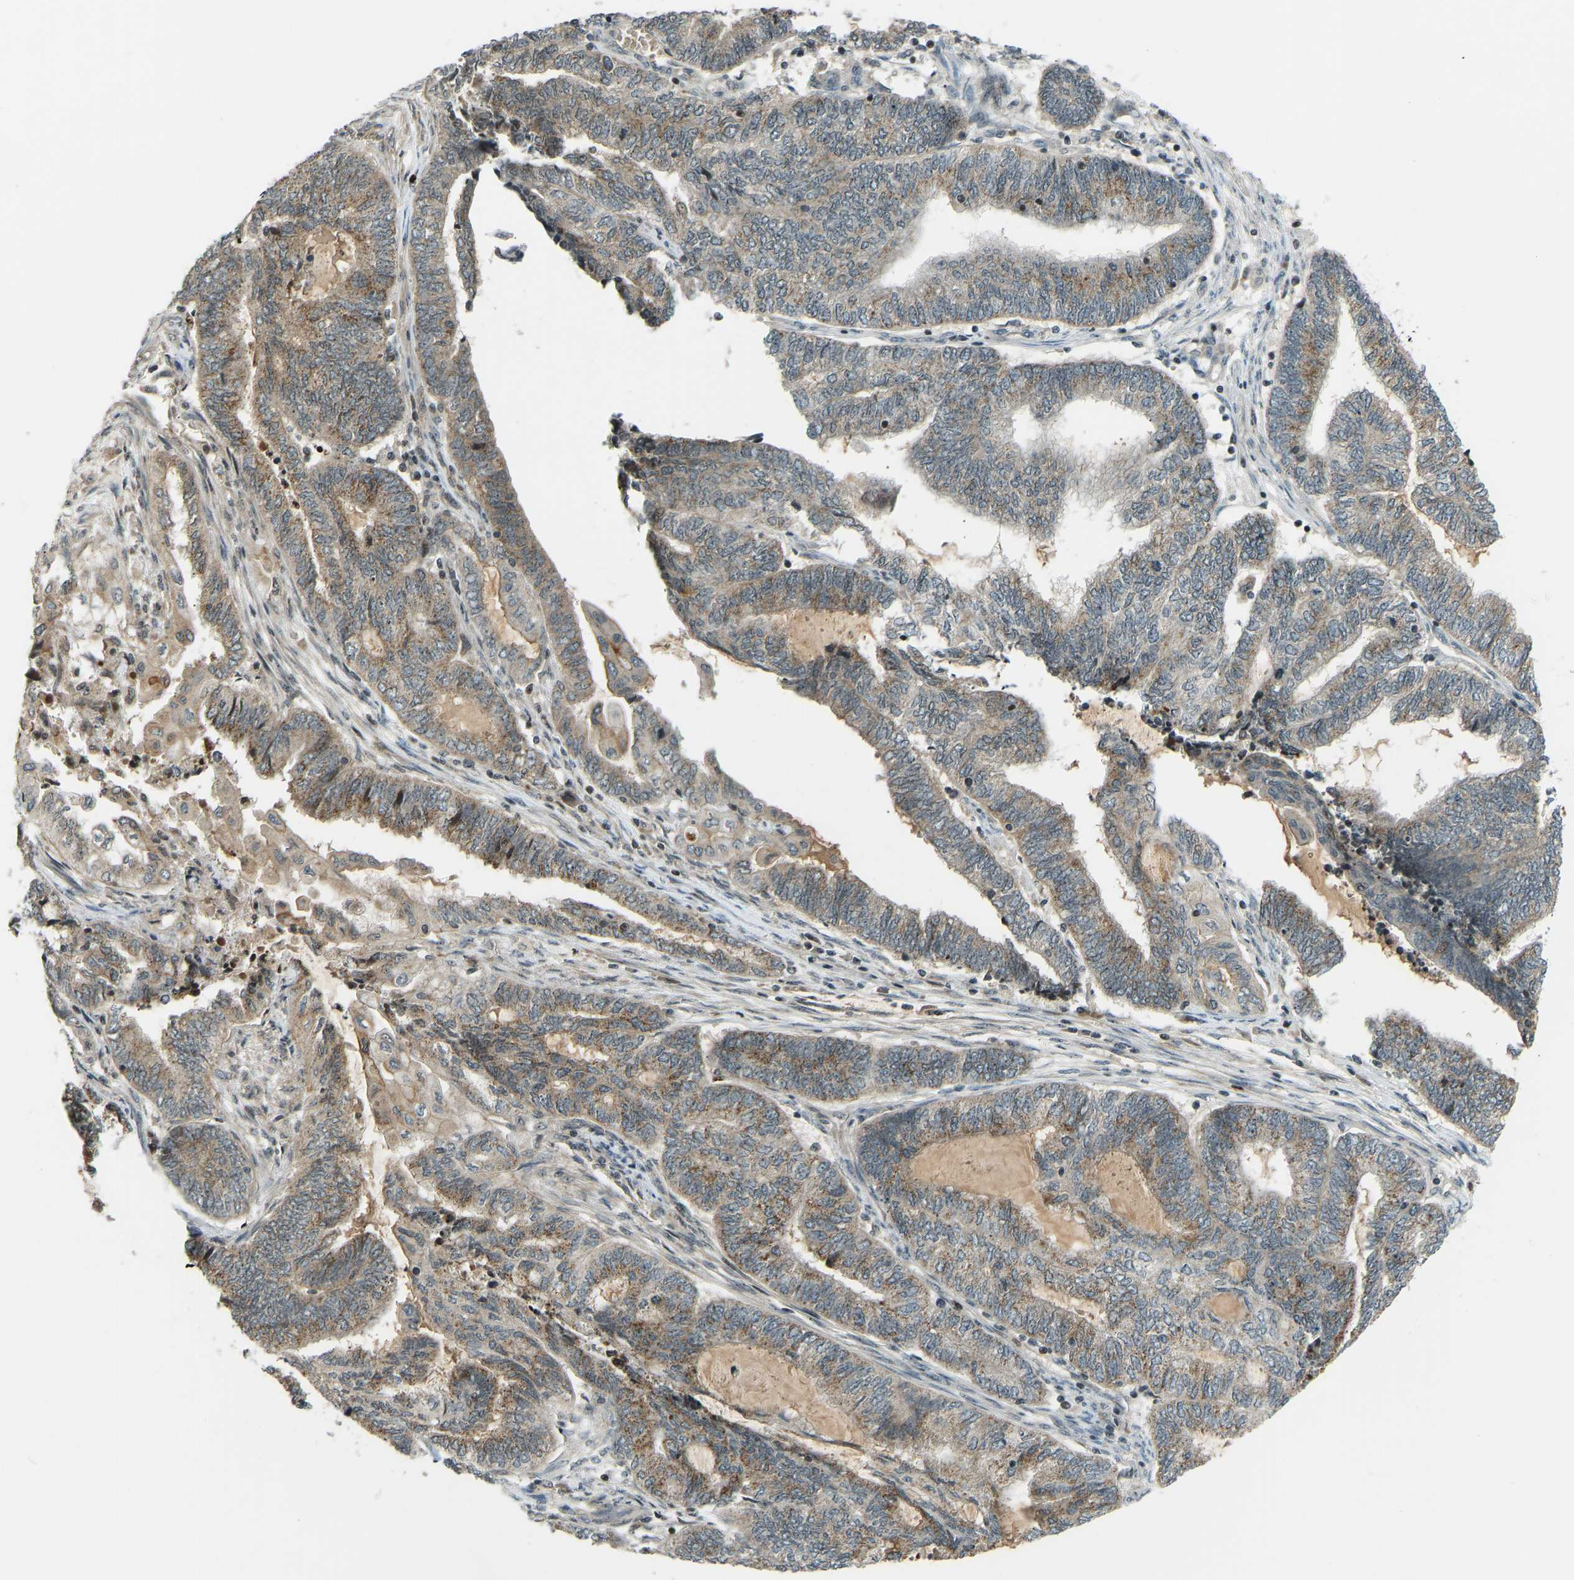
{"staining": {"intensity": "moderate", "quantity": ">75%", "location": "cytoplasmic/membranous"}, "tissue": "endometrial cancer", "cell_type": "Tumor cells", "image_type": "cancer", "snomed": [{"axis": "morphology", "description": "Adenocarcinoma, NOS"}, {"axis": "topography", "description": "Uterus"}, {"axis": "topography", "description": "Endometrium"}], "caption": "Endometrial cancer (adenocarcinoma) stained with a brown dye exhibits moderate cytoplasmic/membranous positive expression in approximately >75% of tumor cells.", "gene": "SVOPL", "patient": {"sex": "female", "age": 70}}